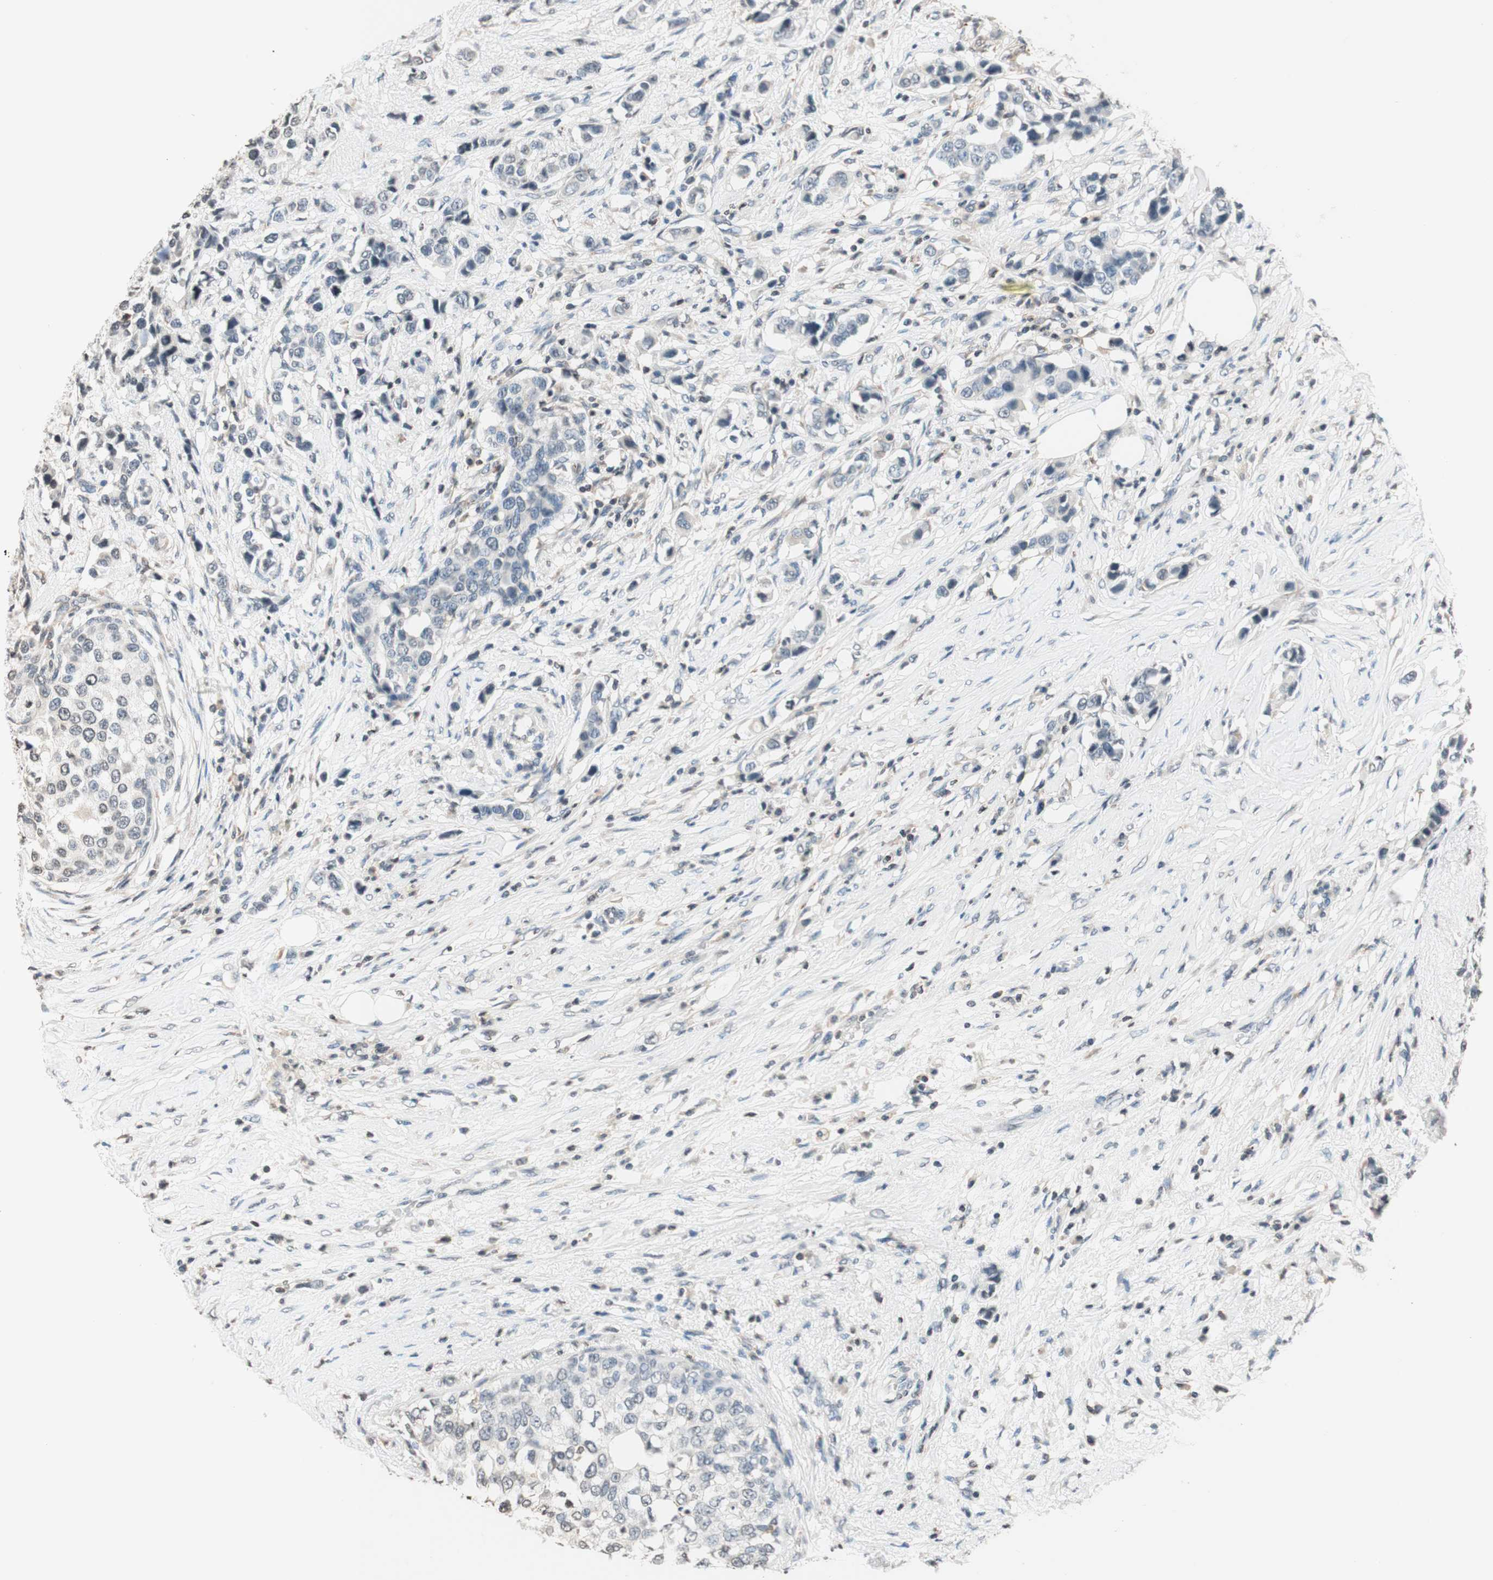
{"staining": {"intensity": "negative", "quantity": "none", "location": "none"}, "tissue": "breast cancer", "cell_type": "Tumor cells", "image_type": "cancer", "snomed": [{"axis": "morphology", "description": "Normal tissue, NOS"}, {"axis": "morphology", "description": "Duct carcinoma"}, {"axis": "topography", "description": "Breast"}], "caption": "The immunohistochemistry micrograph has no significant expression in tumor cells of breast cancer tissue. (DAB immunohistochemistry, high magnification).", "gene": "WIPF1", "patient": {"sex": "female", "age": 50}}